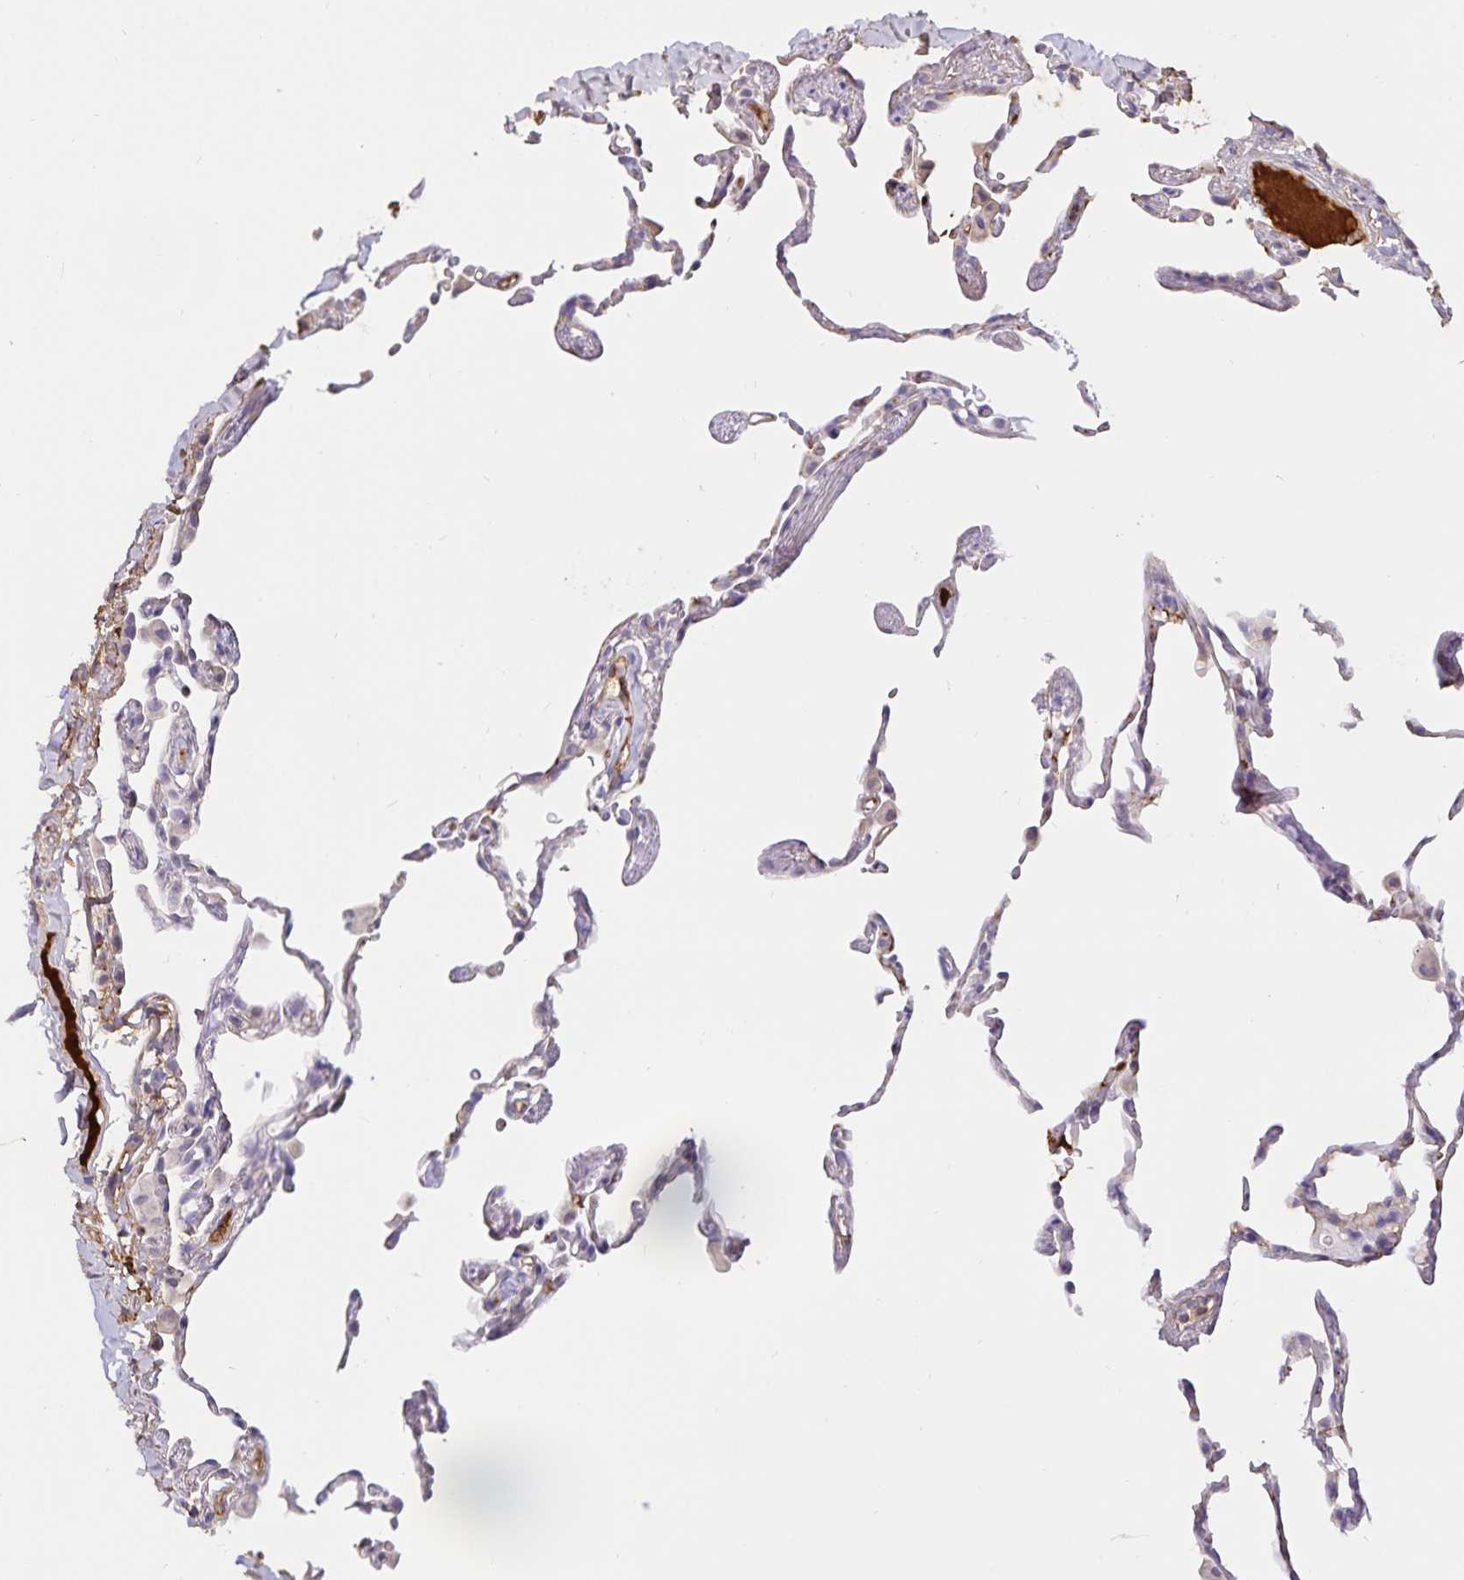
{"staining": {"intensity": "weak", "quantity": "25%-75%", "location": "cytoplasmic/membranous"}, "tissue": "lung", "cell_type": "Alveolar cells", "image_type": "normal", "snomed": [{"axis": "morphology", "description": "Normal tissue, NOS"}, {"axis": "topography", "description": "Lung"}], "caption": "The micrograph shows a brown stain indicating the presence of a protein in the cytoplasmic/membranous of alveolar cells in lung. (Stains: DAB (3,3'-diaminobenzidine) in brown, nuclei in blue, Microscopy: brightfield microscopy at high magnification).", "gene": "FGG", "patient": {"sex": "female", "age": 57}}